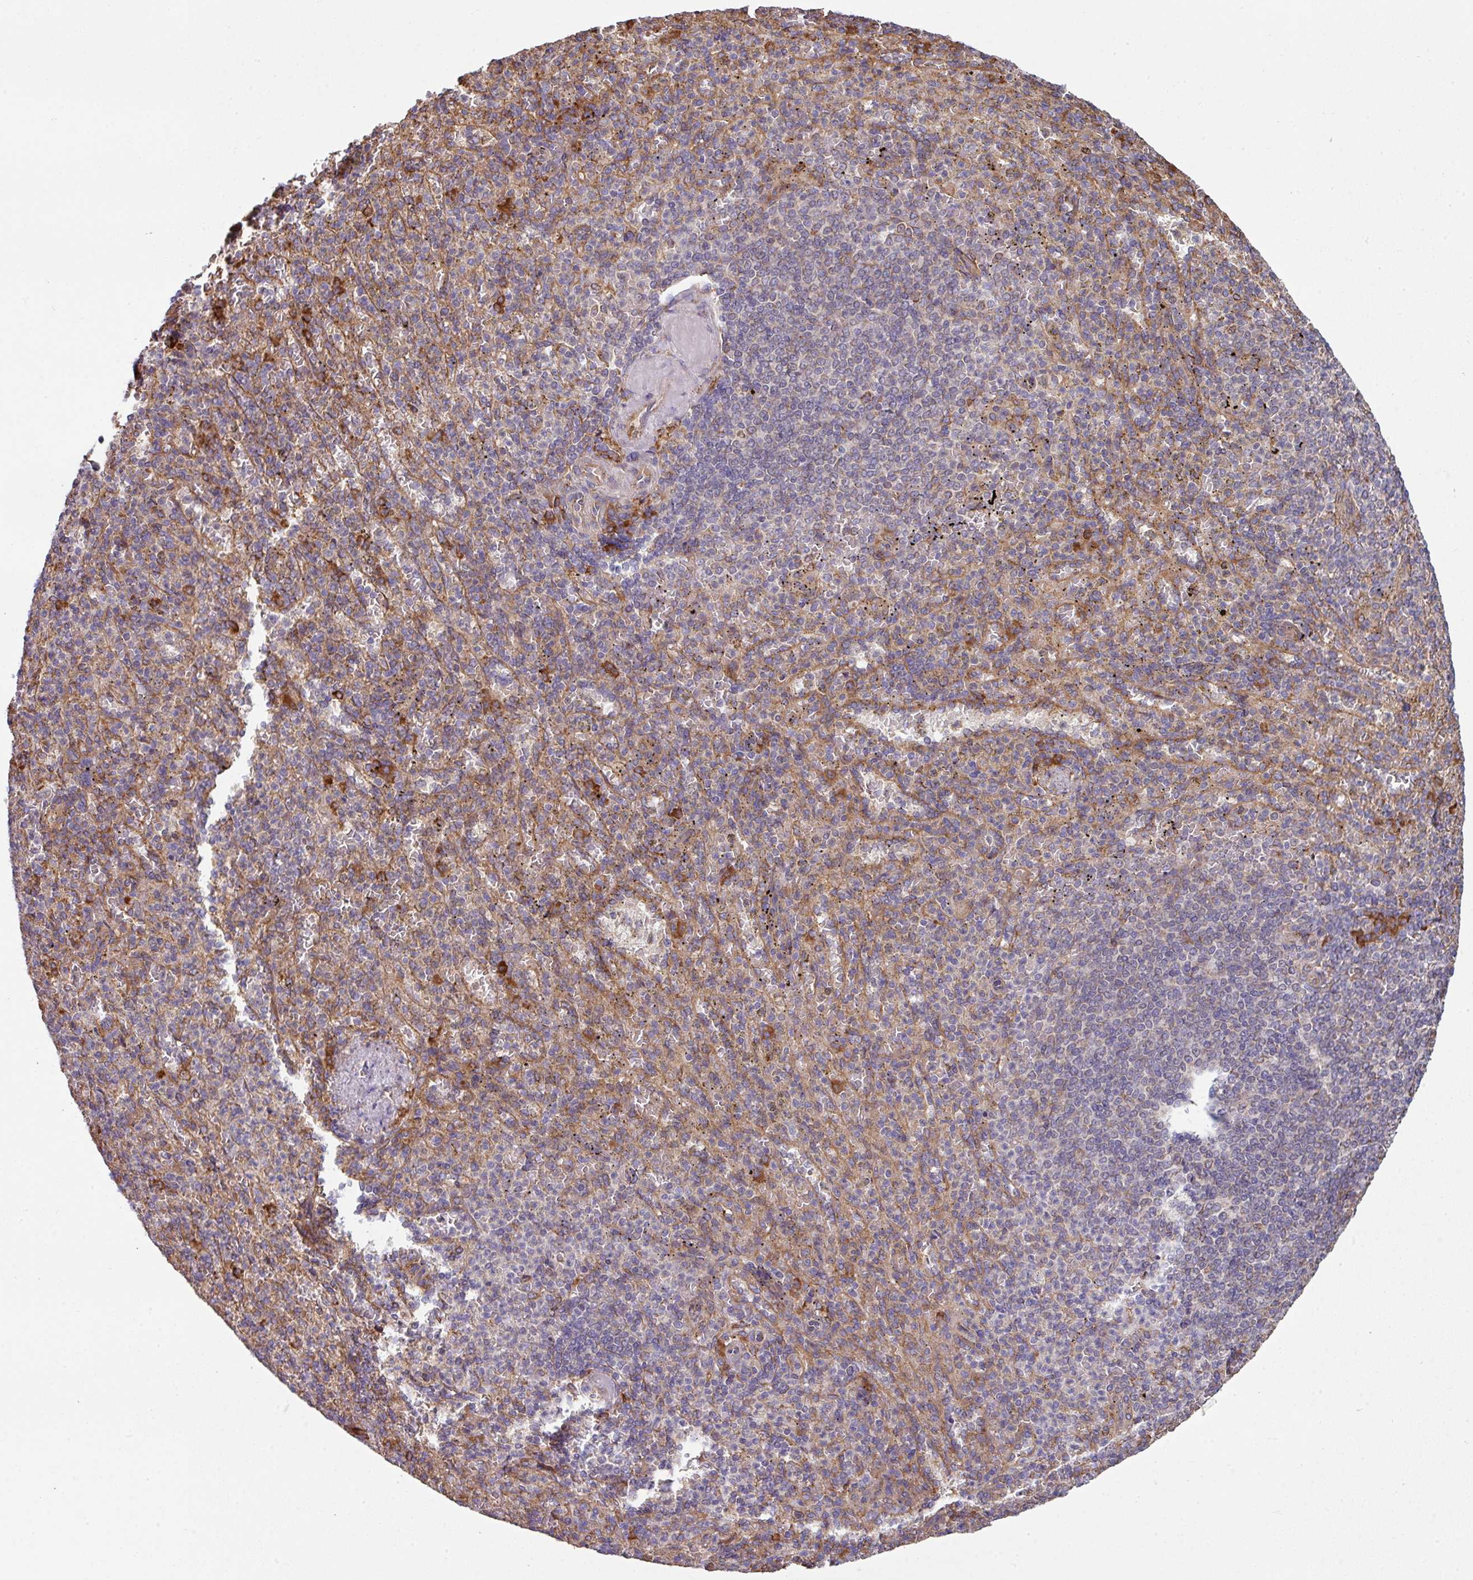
{"staining": {"intensity": "negative", "quantity": "none", "location": "none"}, "tissue": "spleen", "cell_type": "Cells in red pulp", "image_type": "normal", "snomed": [{"axis": "morphology", "description": "Normal tissue, NOS"}, {"axis": "topography", "description": "Spleen"}], "caption": "This is a micrograph of immunohistochemistry staining of benign spleen, which shows no positivity in cells in red pulp. (DAB IHC visualized using brightfield microscopy, high magnification).", "gene": "FAT4", "patient": {"sex": "female", "age": 74}}